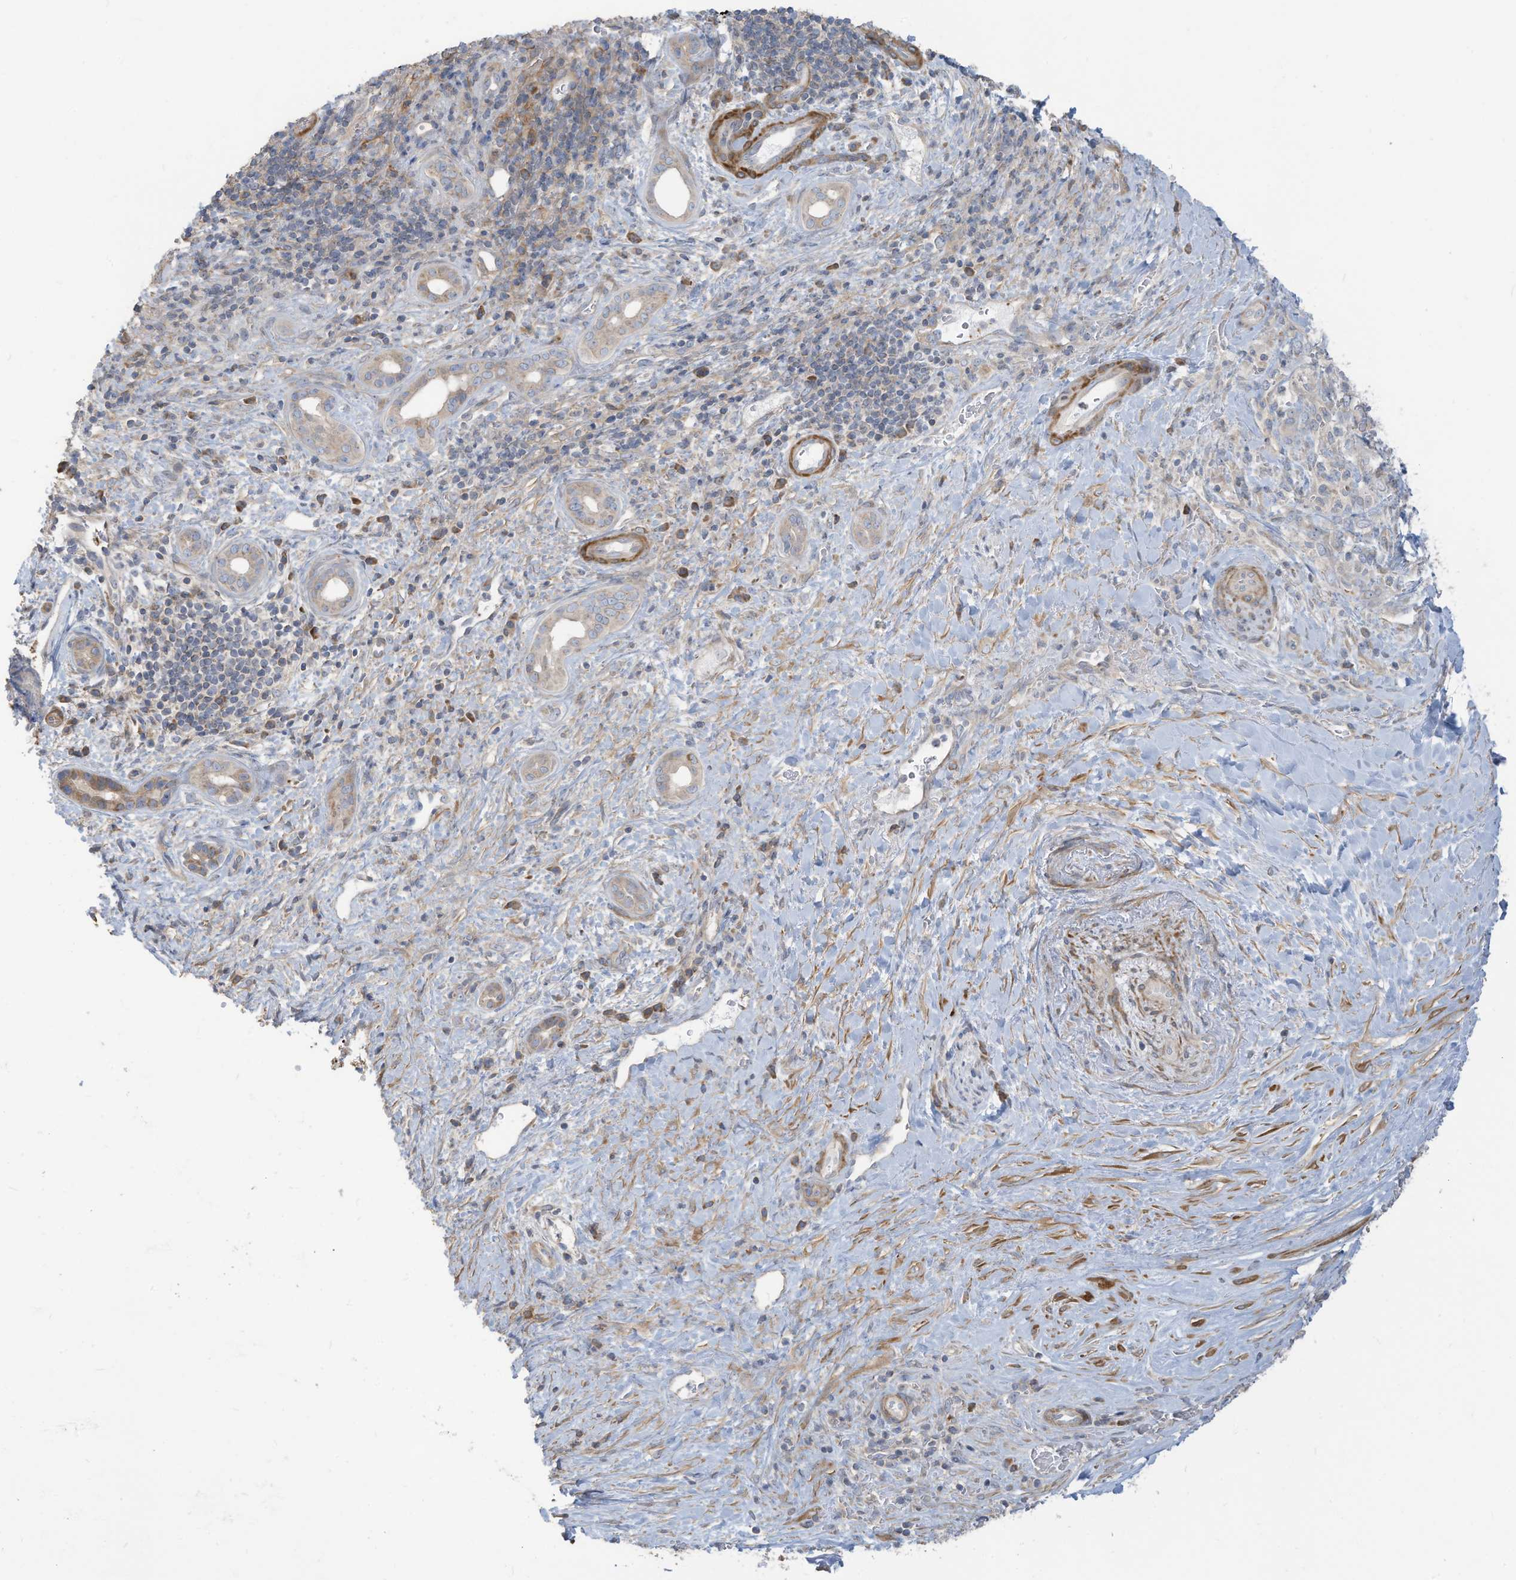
{"staining": {"intensity": "weak", "quantity": "<25%", "location": "cytoplasmic/membranous"}, "tissue": "liver cancer", "cell_type": "Tumor cells", "image_type": "cancer", "snomed": [{"axis": "morphology", "description": "Cholangiocarcinoma"}, {"axis": "topography", "description": "Liver"}], "caption": "DAB immunohistochemical staining of liver cancer demonstrates no significant positivity in tumor cells.", "gene": "GTPBP2", "patient": {"sex": "female", "age": 75}}